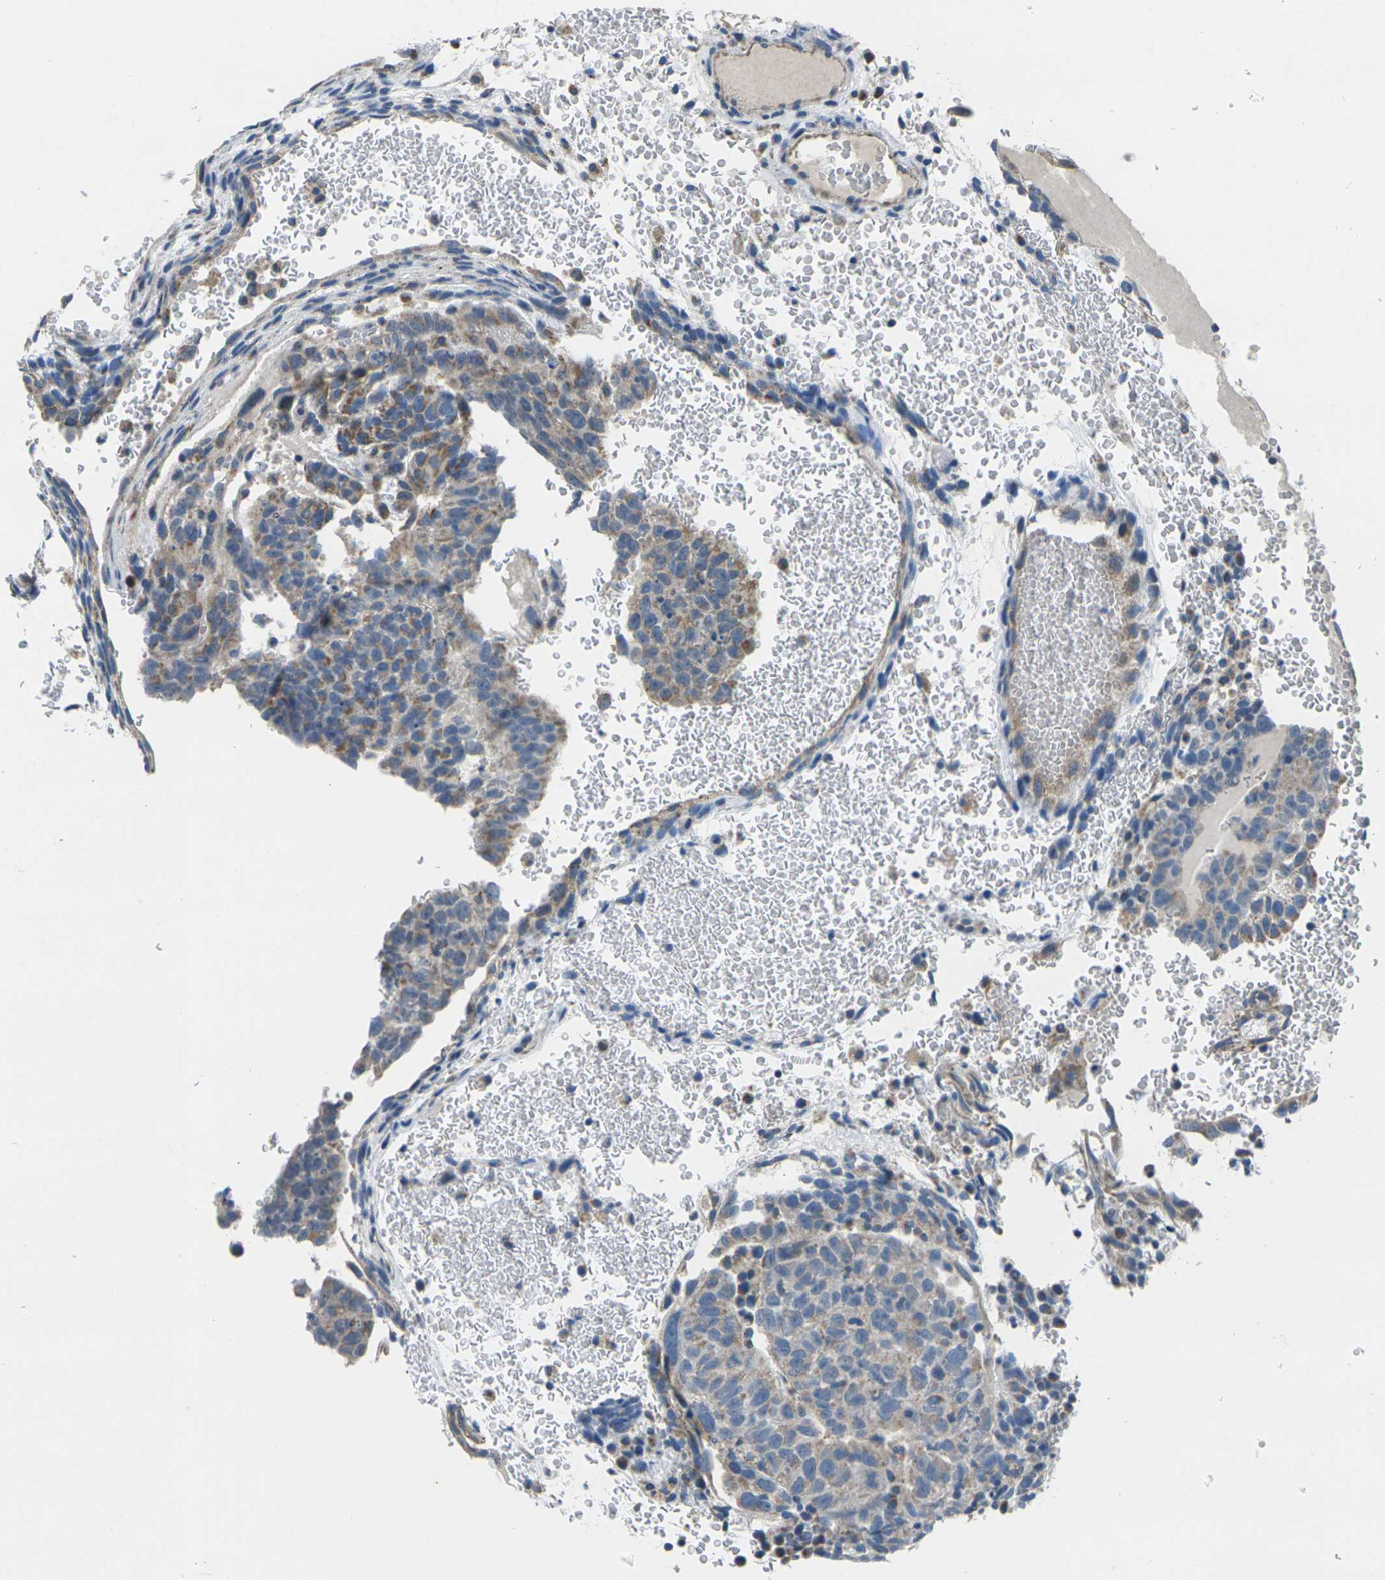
{"staining": {"intensity": "moderate", "quantity": "25%-75%", "location": "cytoplasmic/membranous"}, "tissue": "testis cancer", "cell_type": "Tumor cells", "image_type": "cancer", "snomed": [{"axis": "morphology", "description": "Seminoma, NOS"}, {"axis": "morphology", "description": "Carcinoma, Embryonal, NOS"}, {"axis": "topography", "description": "Testis"}], "caption": "Protein expression by immunohistochemistry (IHC) reveals moderate cytoplasmic/membranous staining in approximately 25%-75% of tumor cells in testis cancer (embryonal carcinoma).", "gene": "TMEM120B", "patient": {"sex": "male", "age": 52}}